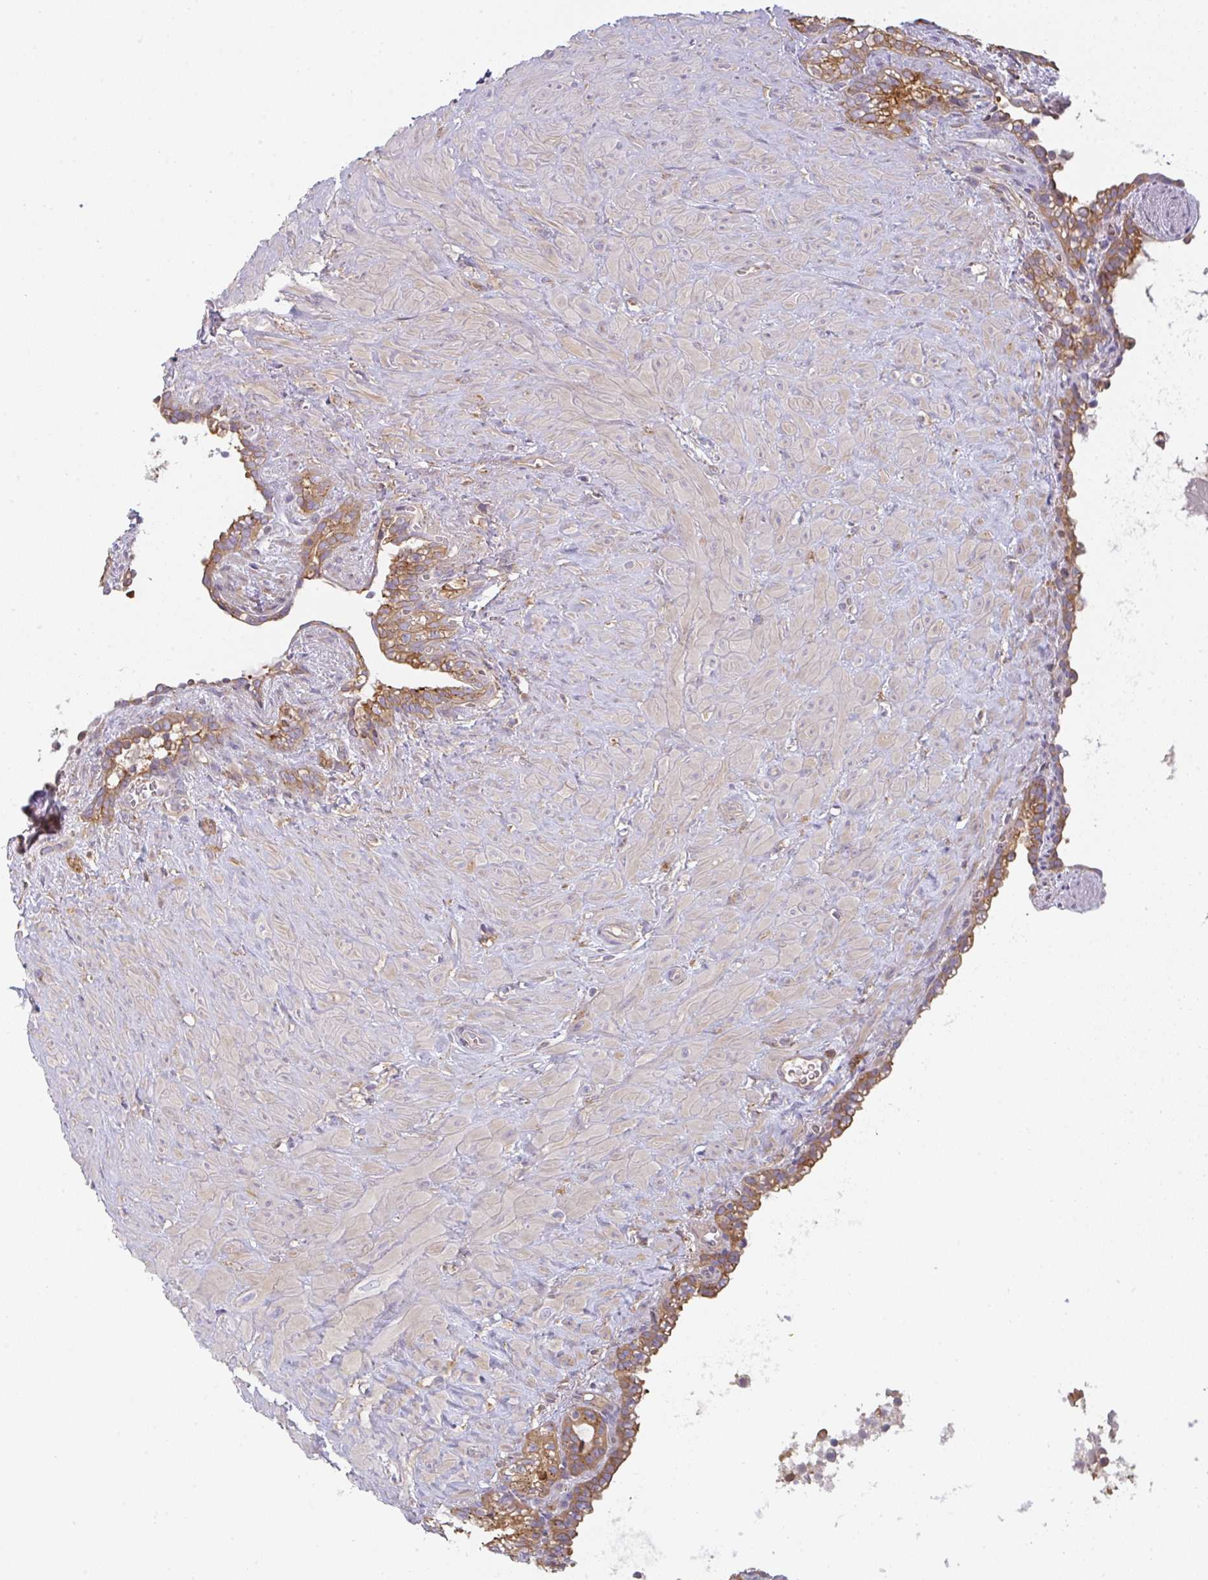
{"staining": {"intensity": "moderate", "quantity": ">75%", "location": "cytoplasmic/membranous"}, "tissue": "seminal vesicle", "cell_type": "Glandular cells", "image_type": "normal", "snomed": [{"axis": "morphology", "description": "Normal tissue, NOS"}, {"axis": "topography", "description": "Seminal veicle"}], "caption": "The image exhibits staining of normal seminal vesicle, revealing moderate cytoplasmic/membranous protein expression (brown color) within glandular cells. (DAB (3,3'-diaminobenzidine) IHC with brightfield microscopy, high magnification).", "gene": "SNX5", "patient": {"sex": "male", "age": 76}}